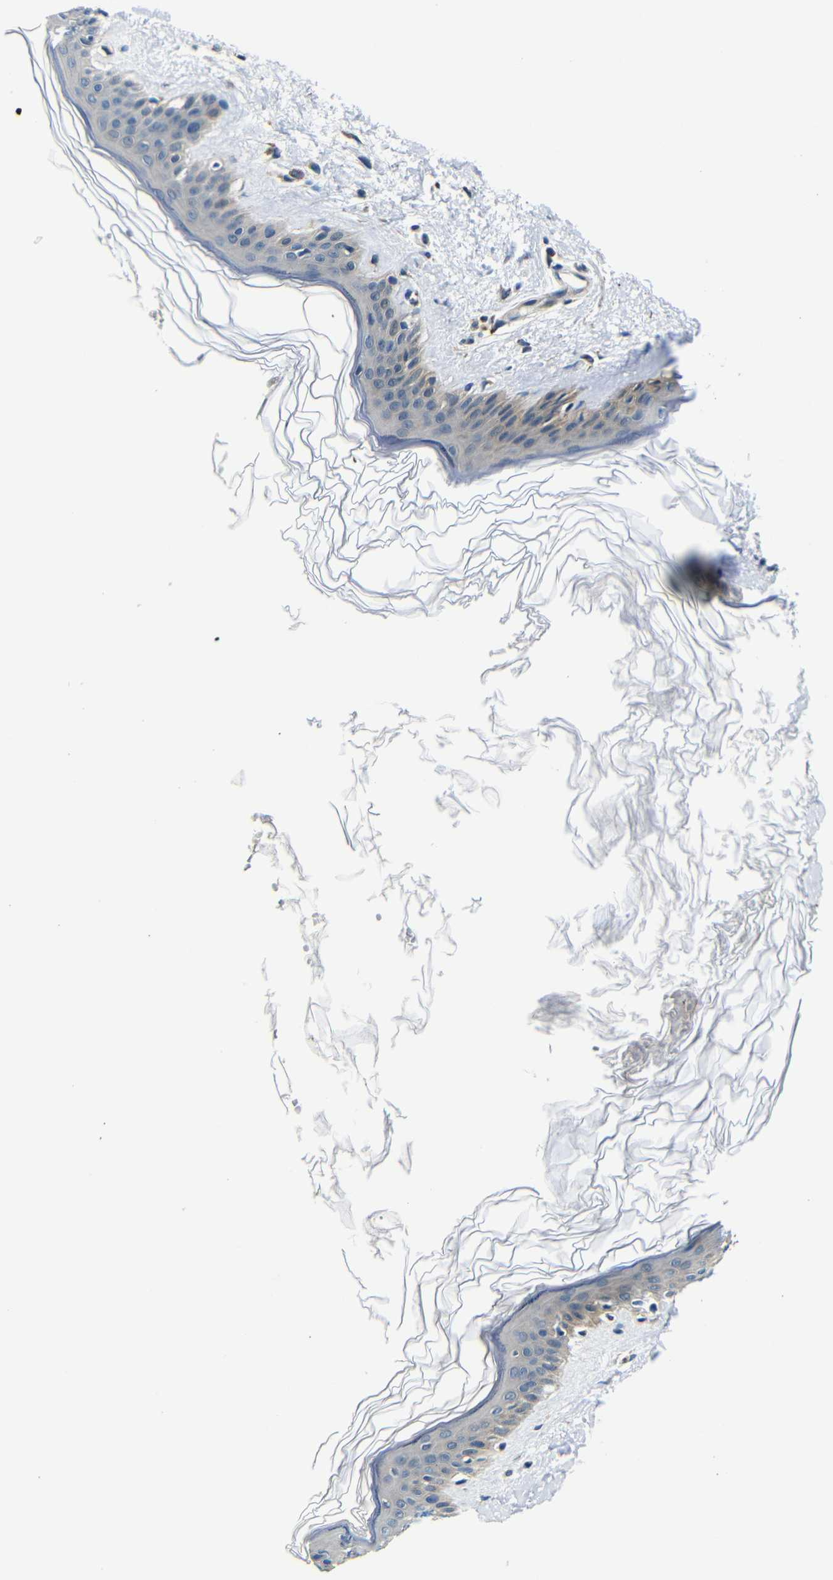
{"staining": {"intensity": "weak", "quantity": "25%-75%", "location": "cytoplasmic/membranous"}, "tissue": "skin", "cell_type": "Fibroblasts", "image_type": "normal", "snomed": [{"axis": "morphology", "description": "Normal tissue, NOS"}, {"axis": "topography", "description": "Skin"}], "caption": "Immunohistochemical staining of unremarkable human skin reveals weak cytoplasmic/membranous protein staining in about 25%-75% of fibroblasts.", "gene": "FKBP14", "patient": {"sex": "female", "age": 41}}